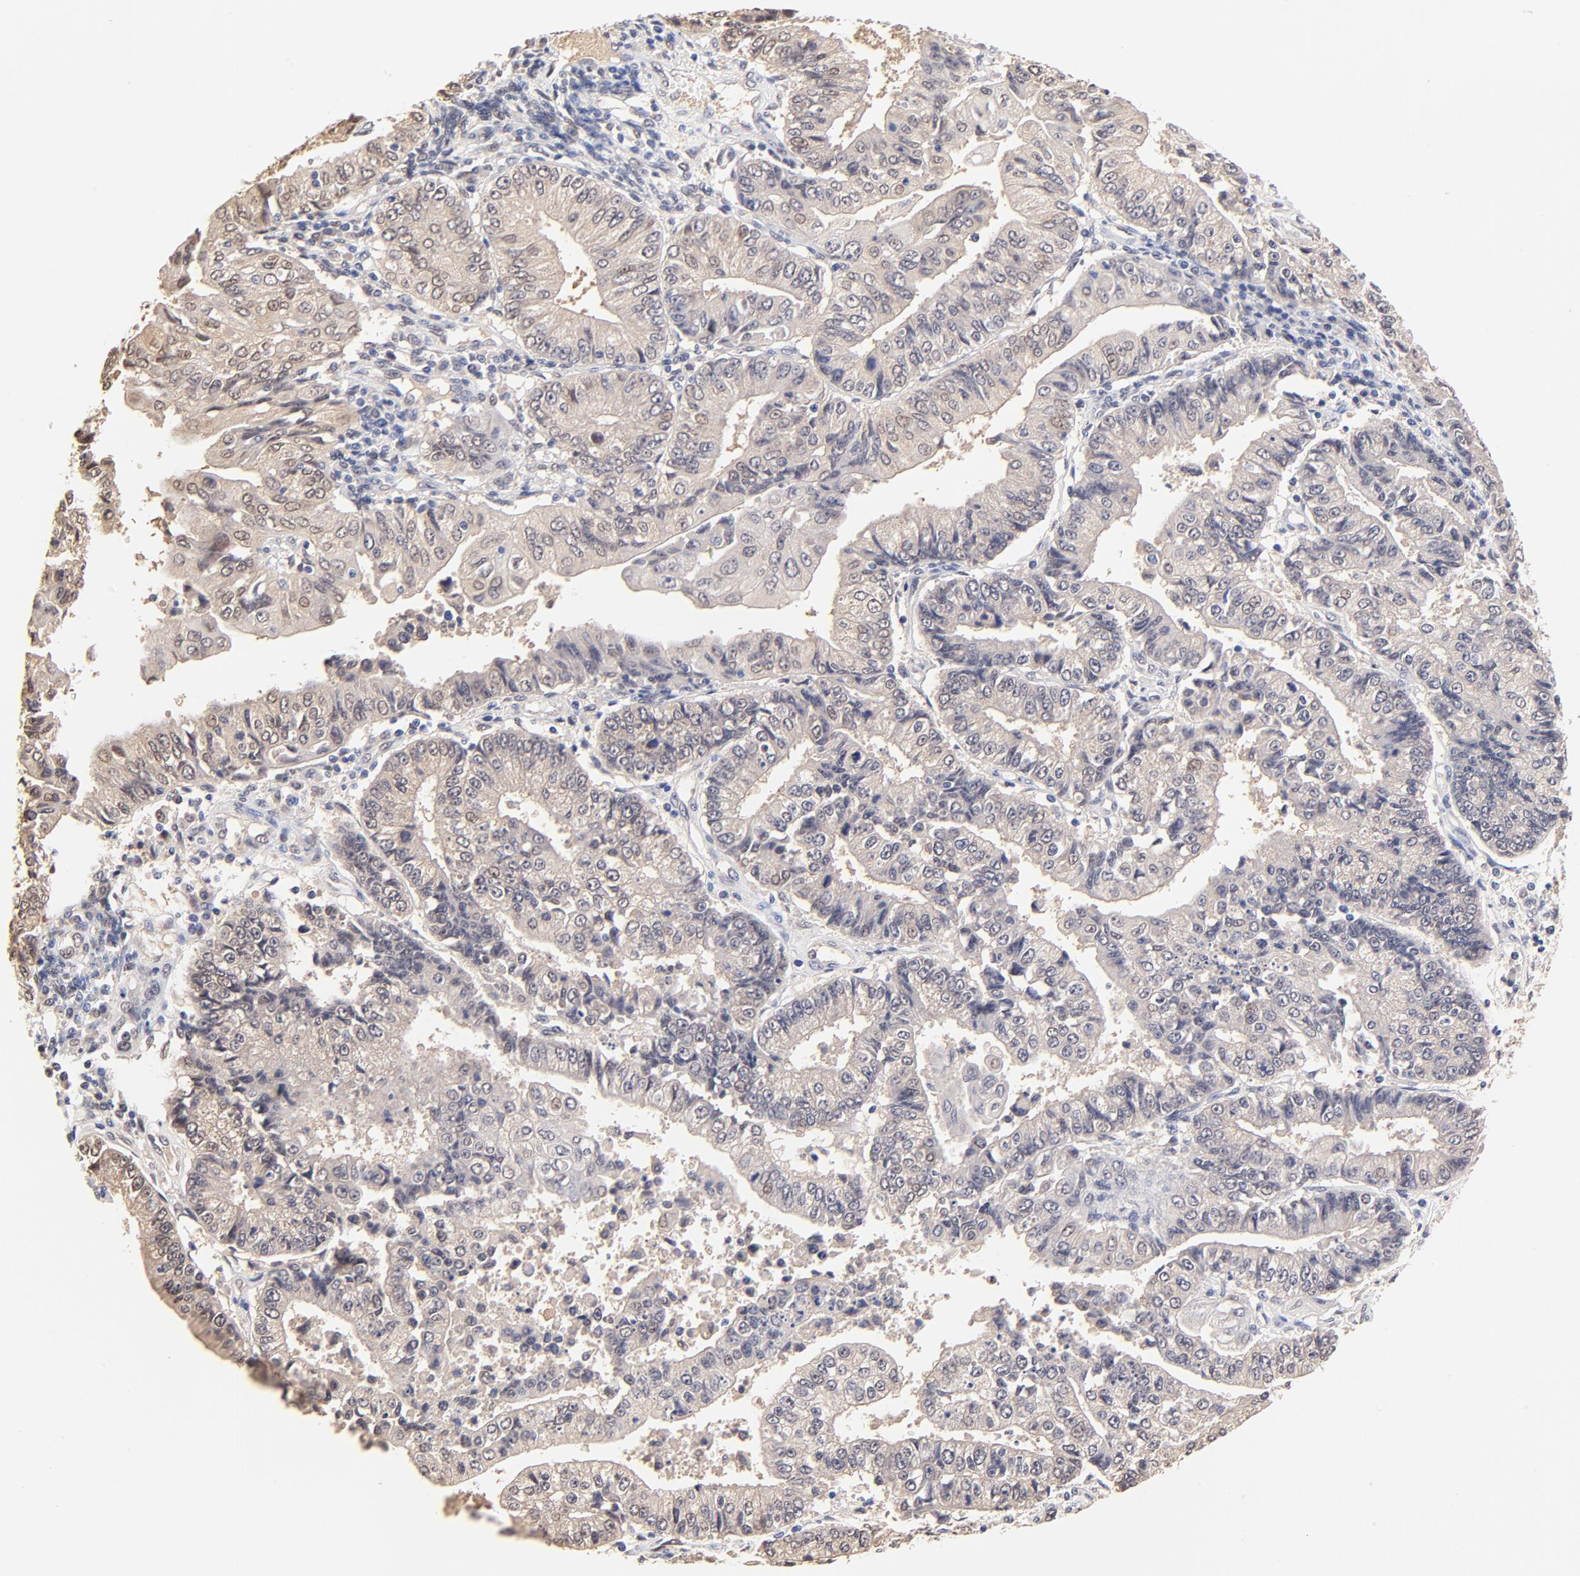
{"staining": {"intensity": "weak", "quantity": ">75%", "location": "cytoplasmic/membranous"}, "tissue": "endometrial cancer", "cell_type": "Tumor cells", "image_type": "cancer", "snomed": [{"axis": "morphology", "description": "Adenocarcinoma, NOS"}, {"axis": "topography", "description": "Endometrium"}], "caption": "Immunohistochemical staining of endometrial cancer (adenocarcinoma) shows low levels of weak cytoplasmic/membranous staining in about >75% of tumor cells.", "gene": "TXNL1", "patient": {"sex": "female", "age": 75}}